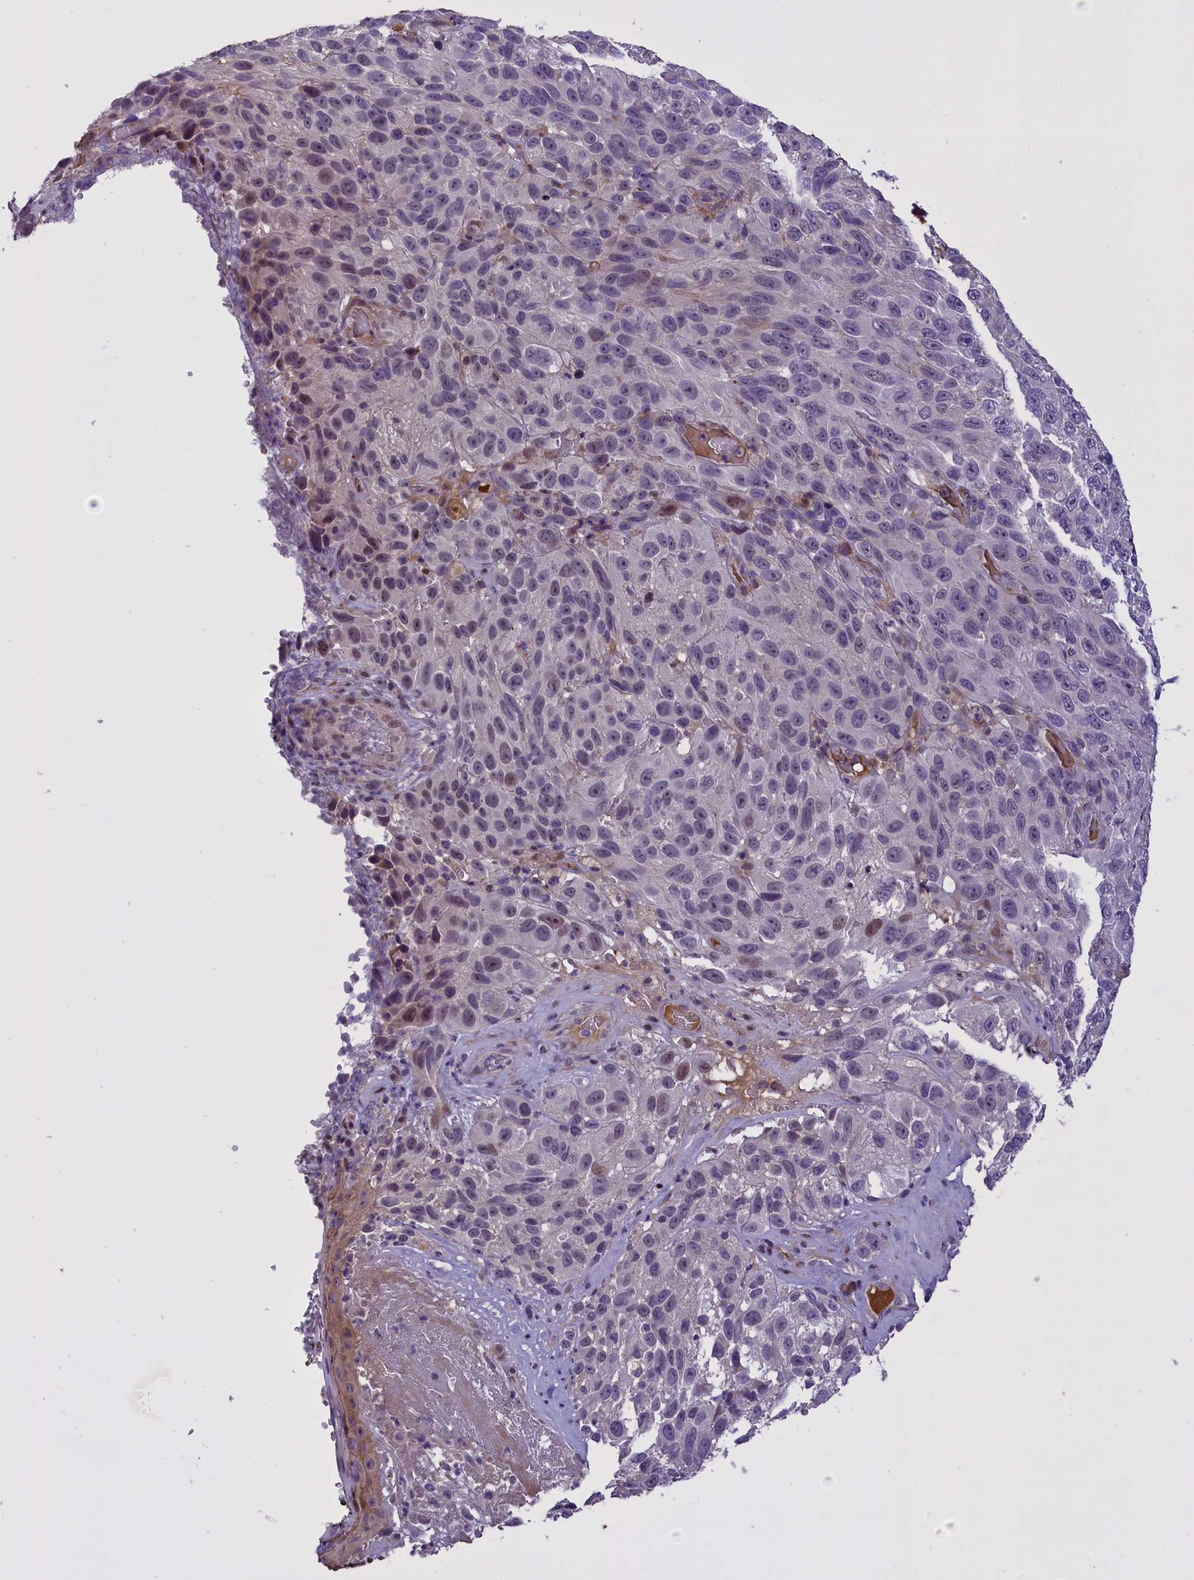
{"staining": {"intensity": "weak", "quantity": "<25%", "location": "nuclear"}, "tissue": "melanoma", "cell_type": "Tumor cells", "image_type": "cancer", "snomed": [{"axis": "morphology", "description": "Malignant melanoma, NOS"}, {"axis": "topography", "description": "Skin"}], "caption": "Immunohistochemistry (IHC) image of human melanoma stained for a protein (brown), which displays no positivity in tumor cells.", "gene": "ENHO", "patient": {"sex": "female", "age": 96}}